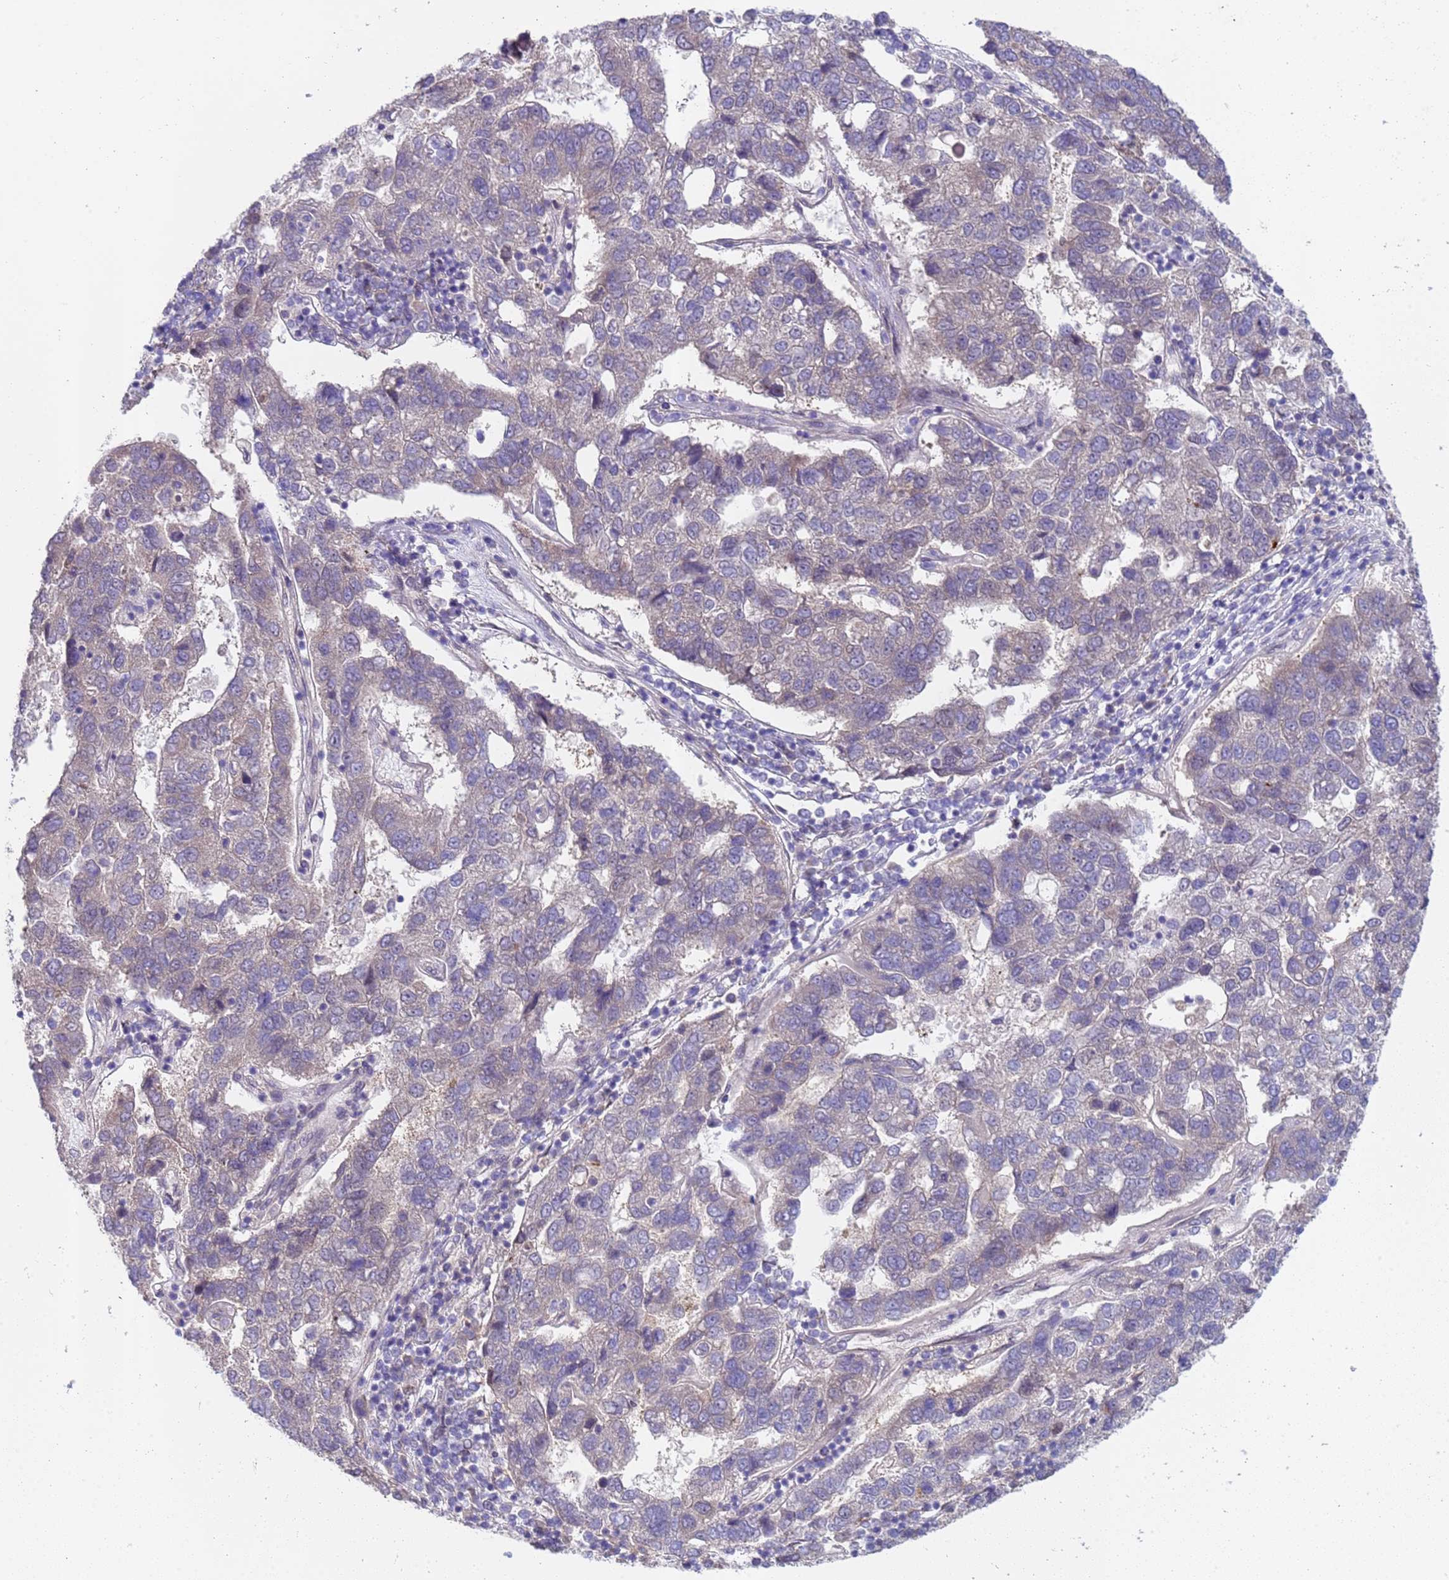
{"staining": {"intensity": "weak", "quantity": "<25%", "location": "cytoplasmic/membranous"}, "tissue": "pancreatic cancer", "cell_type": "Tumor cells", "image_type": "cancer", "snomed": [{"axis": "morphology", "description": "Adenocarcinoma, NOS"}, {"axis": "topography", "description": "Pancreas"}], "caption": "Tumor cells show no significant expression in pancreatic cancer.", "gene": "TRMT10A", "patient": {"sex": "female", "age": 61}}